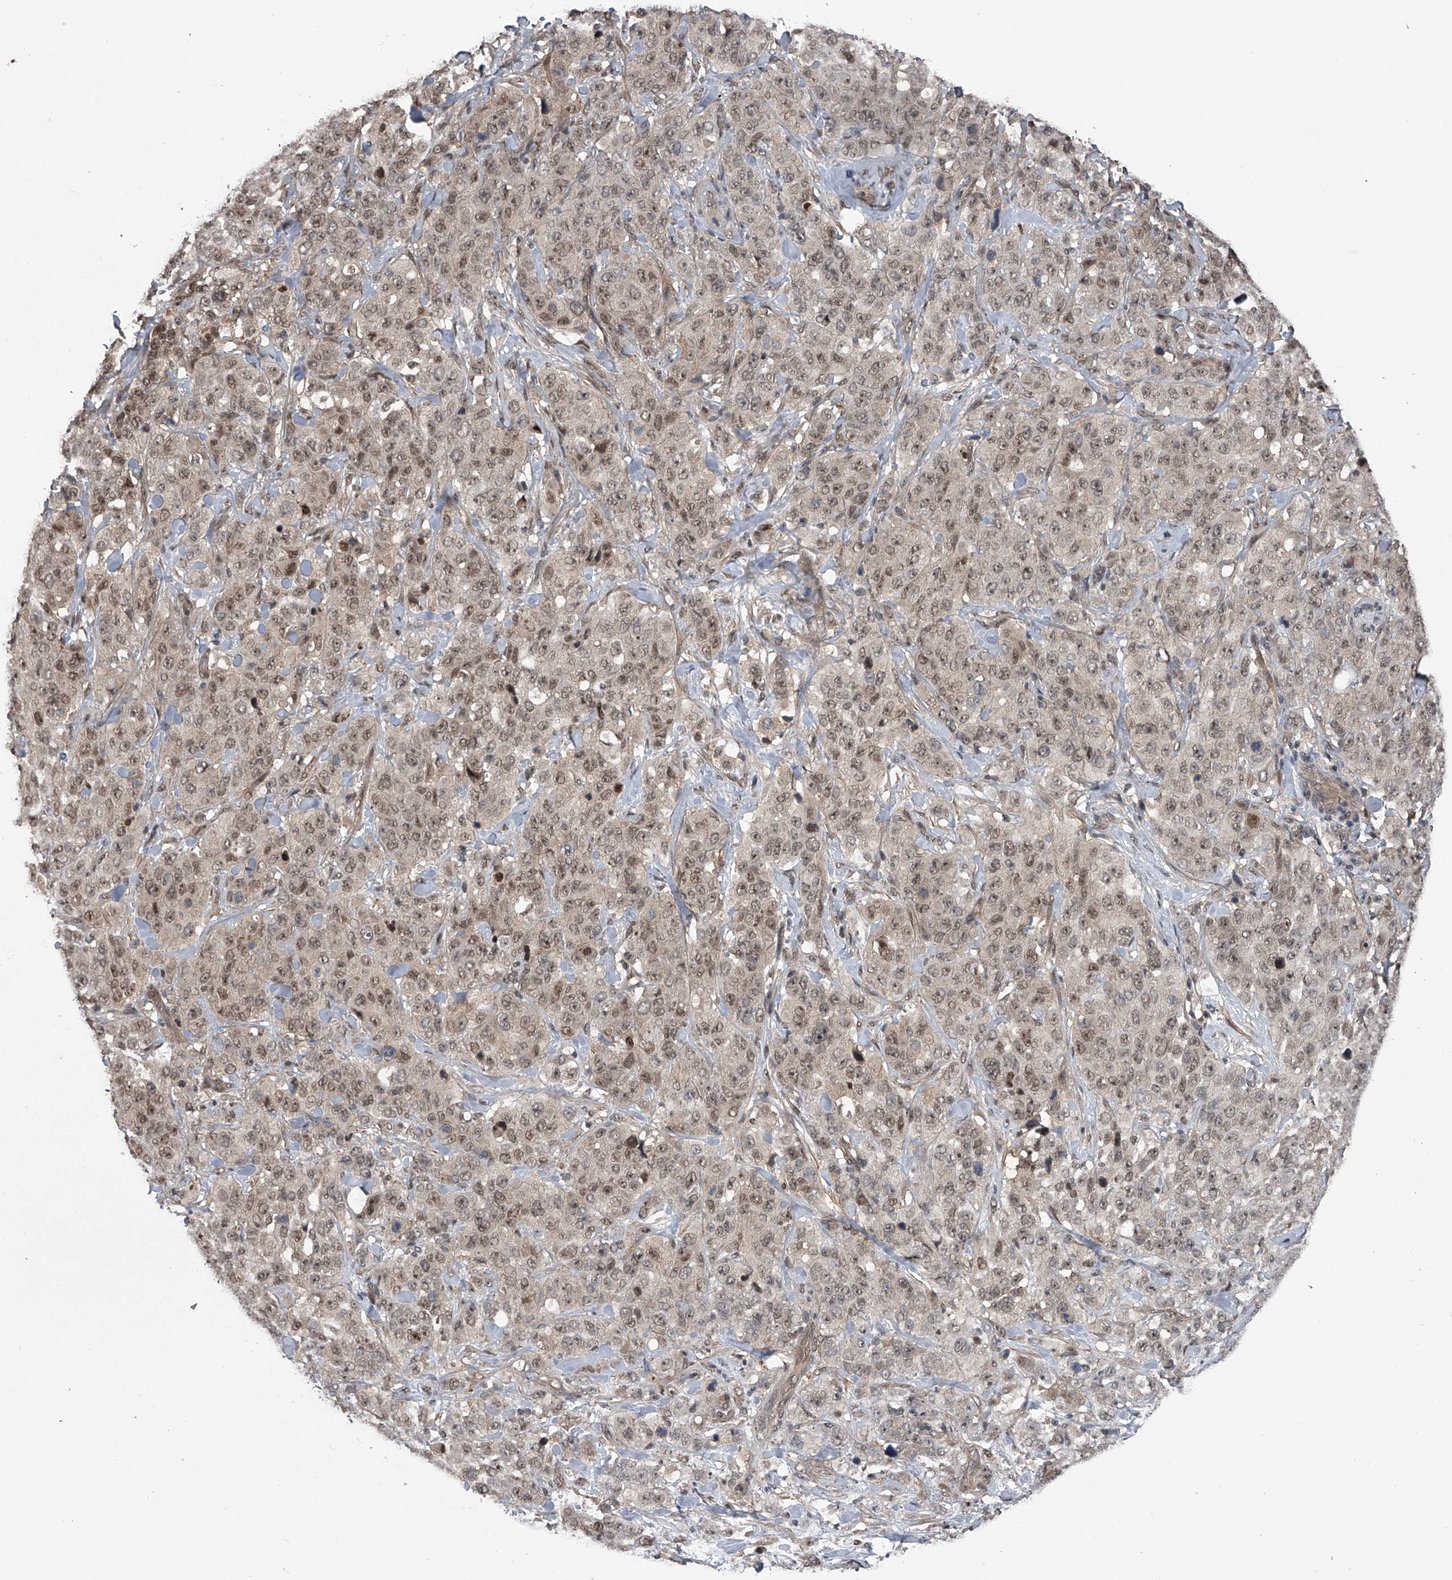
{"staining": {"intensity": "weak", "quantity": ">75%", "location": "nuclear"}, "tissue": "stomach cancer", "cell_type": "Tumor cells", "image_type": "cancer", "snomed": [{"axis": "morphology", "description": "Adenocarcinoma, NOS"}, {"axis": "topography", "description": "Stomach"}], "caption": "Adenocarcinoma (stomach) was stained to show a protein in brown. There is low levels of weak nuclear positivity in approximately >75% of tumor cells. Using DAB (brown) and hematoxylin (blue) stains, captured at high magnification using brightfield microscopy.", "gene": "SLC12A8", "patient": {"sex": "male", "age": 48}}